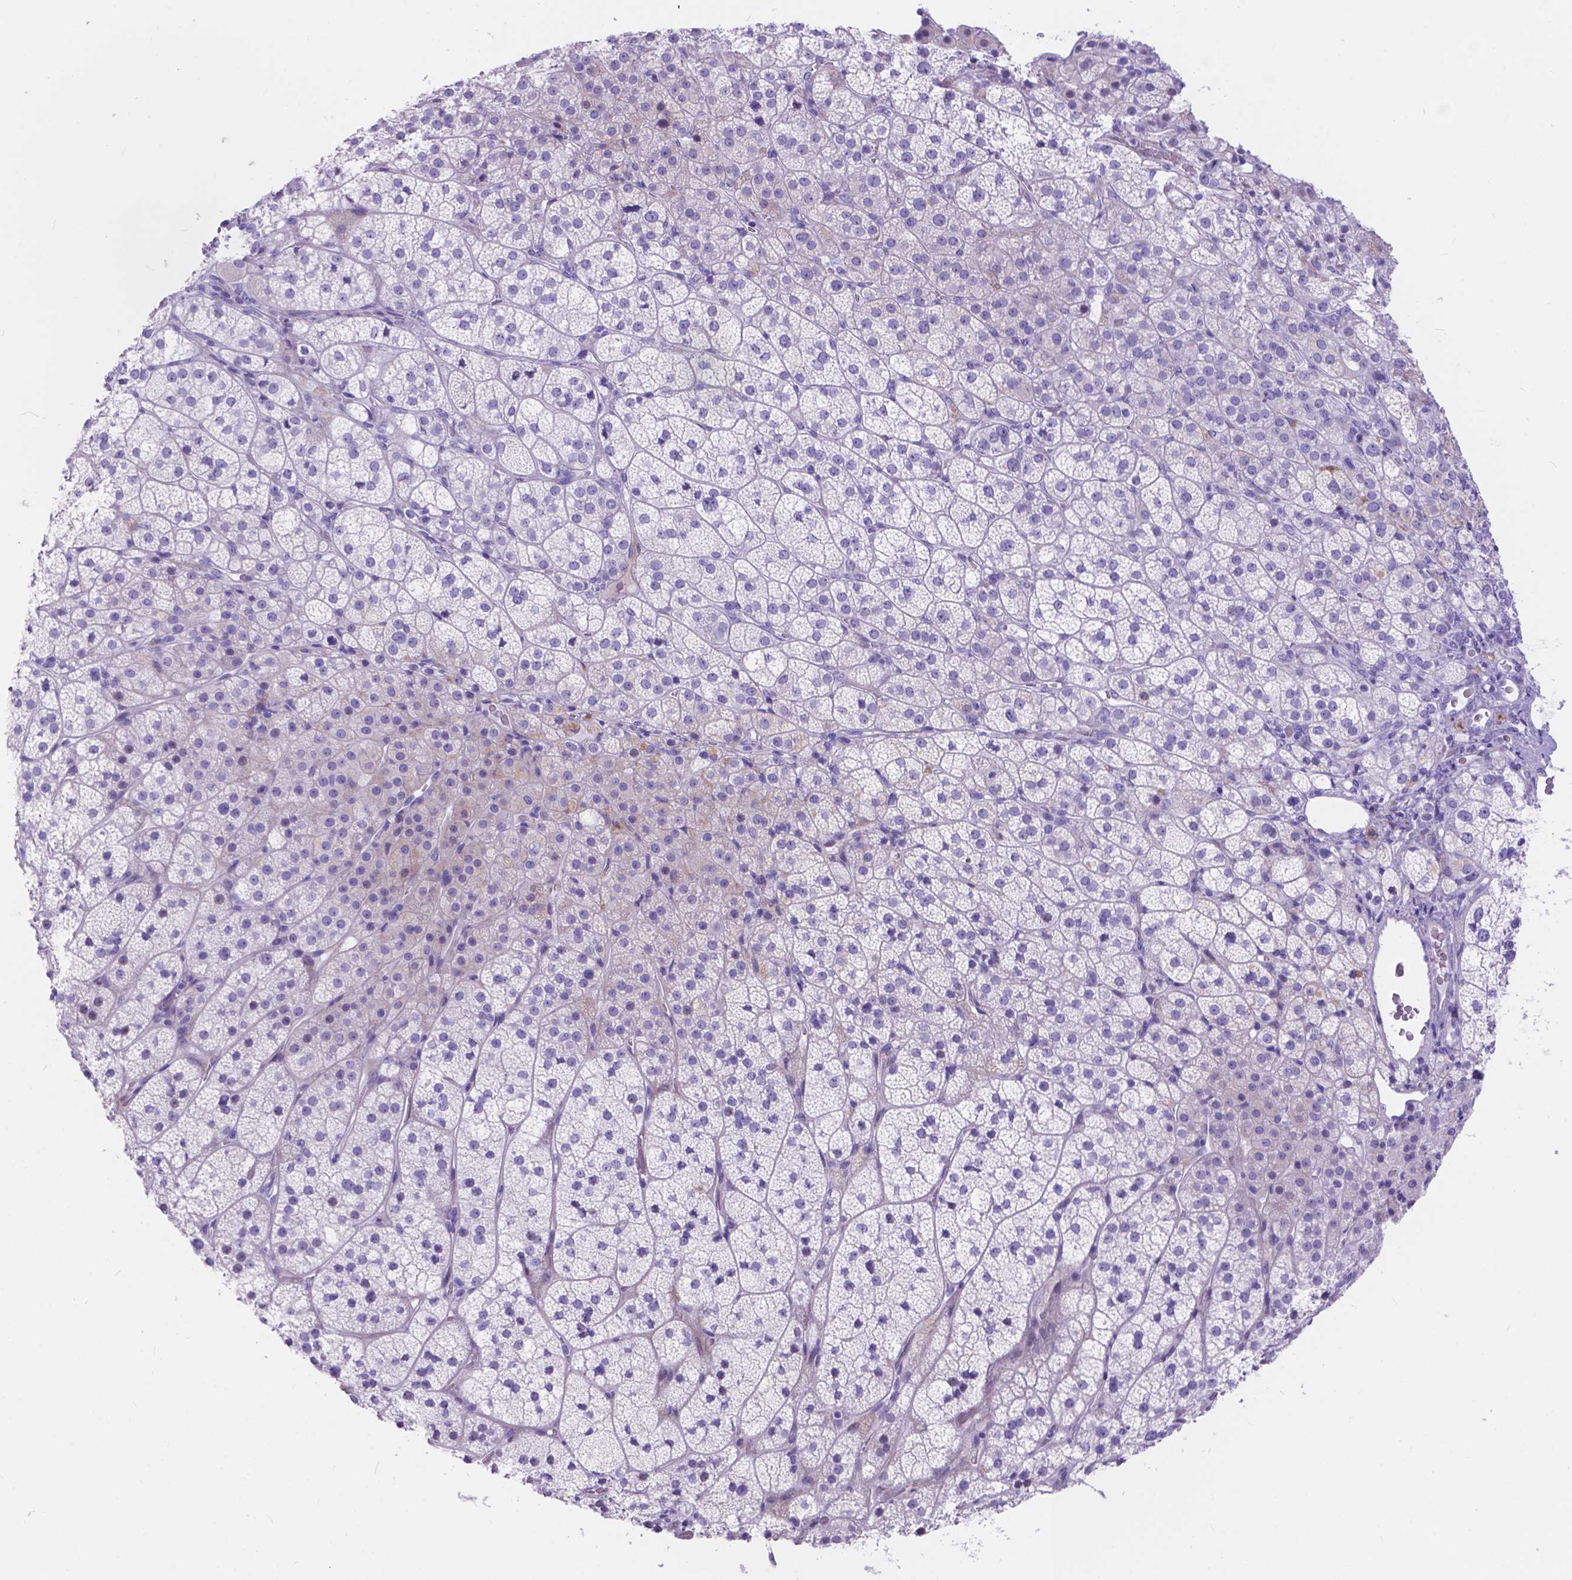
{"staining": {"intensity": "weak", "quantity": "<25%", "location": "cytoplasmic/membranous"}, "tissue": "adrenal gland", "cell_type": "Glandular cells", "image_type": "normal", "snomed": [{"axis": "morphology", "description": "Normal tissue, NOS"}, {"axis": "topography", "description": "Adrenal gland"}], "caption": "There is no significant expression in glandular cells of adrenal gland. (DAB IHC with hematoxylin counter stain).", "gene": "KLHL10", "patient": {"sex": "female", "age": 60}}